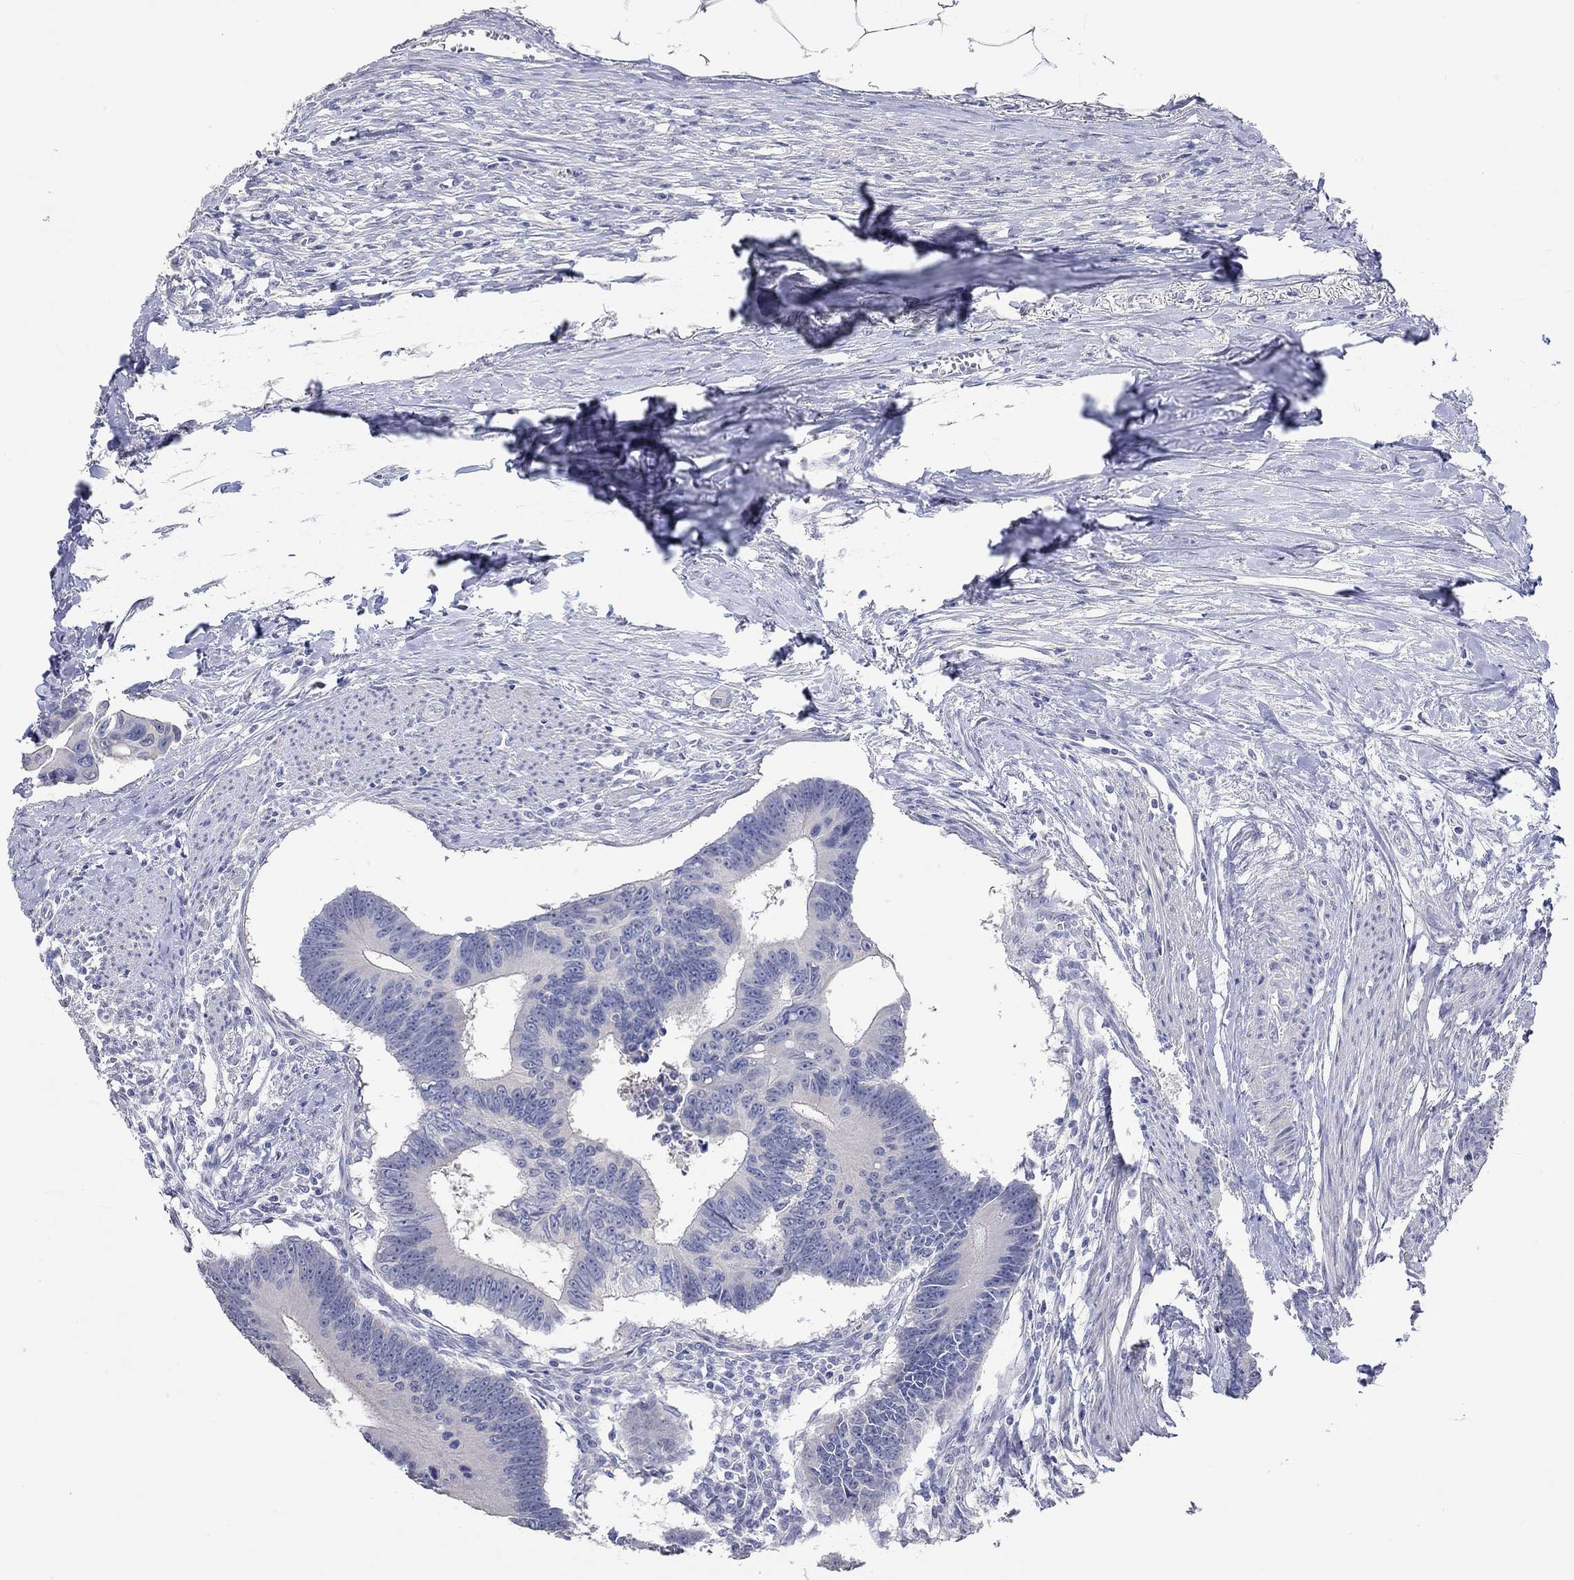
{"staining": {"intensity": "negative", "quantity": "none", "location": "none"}, "tissue": "colorectal cancer", "cell_type": "Tumor cells", "image_type": "cancer", "snomed": [{"axis": "morphology", "description": "Adenocarcinoma, NOS"}, {"axis": "topography", "description": "Colon"}], "caption": "Colorectal cancer was stained to show a protein in brown. There is no significant staining in tumor cells. (Brightfield microscopy of DAB (3,3'-diaminobenzidine) immunohistochemistry at high magnification).", "gene": "PNMA5", "patient": {"sex": "male", "age": 70}}